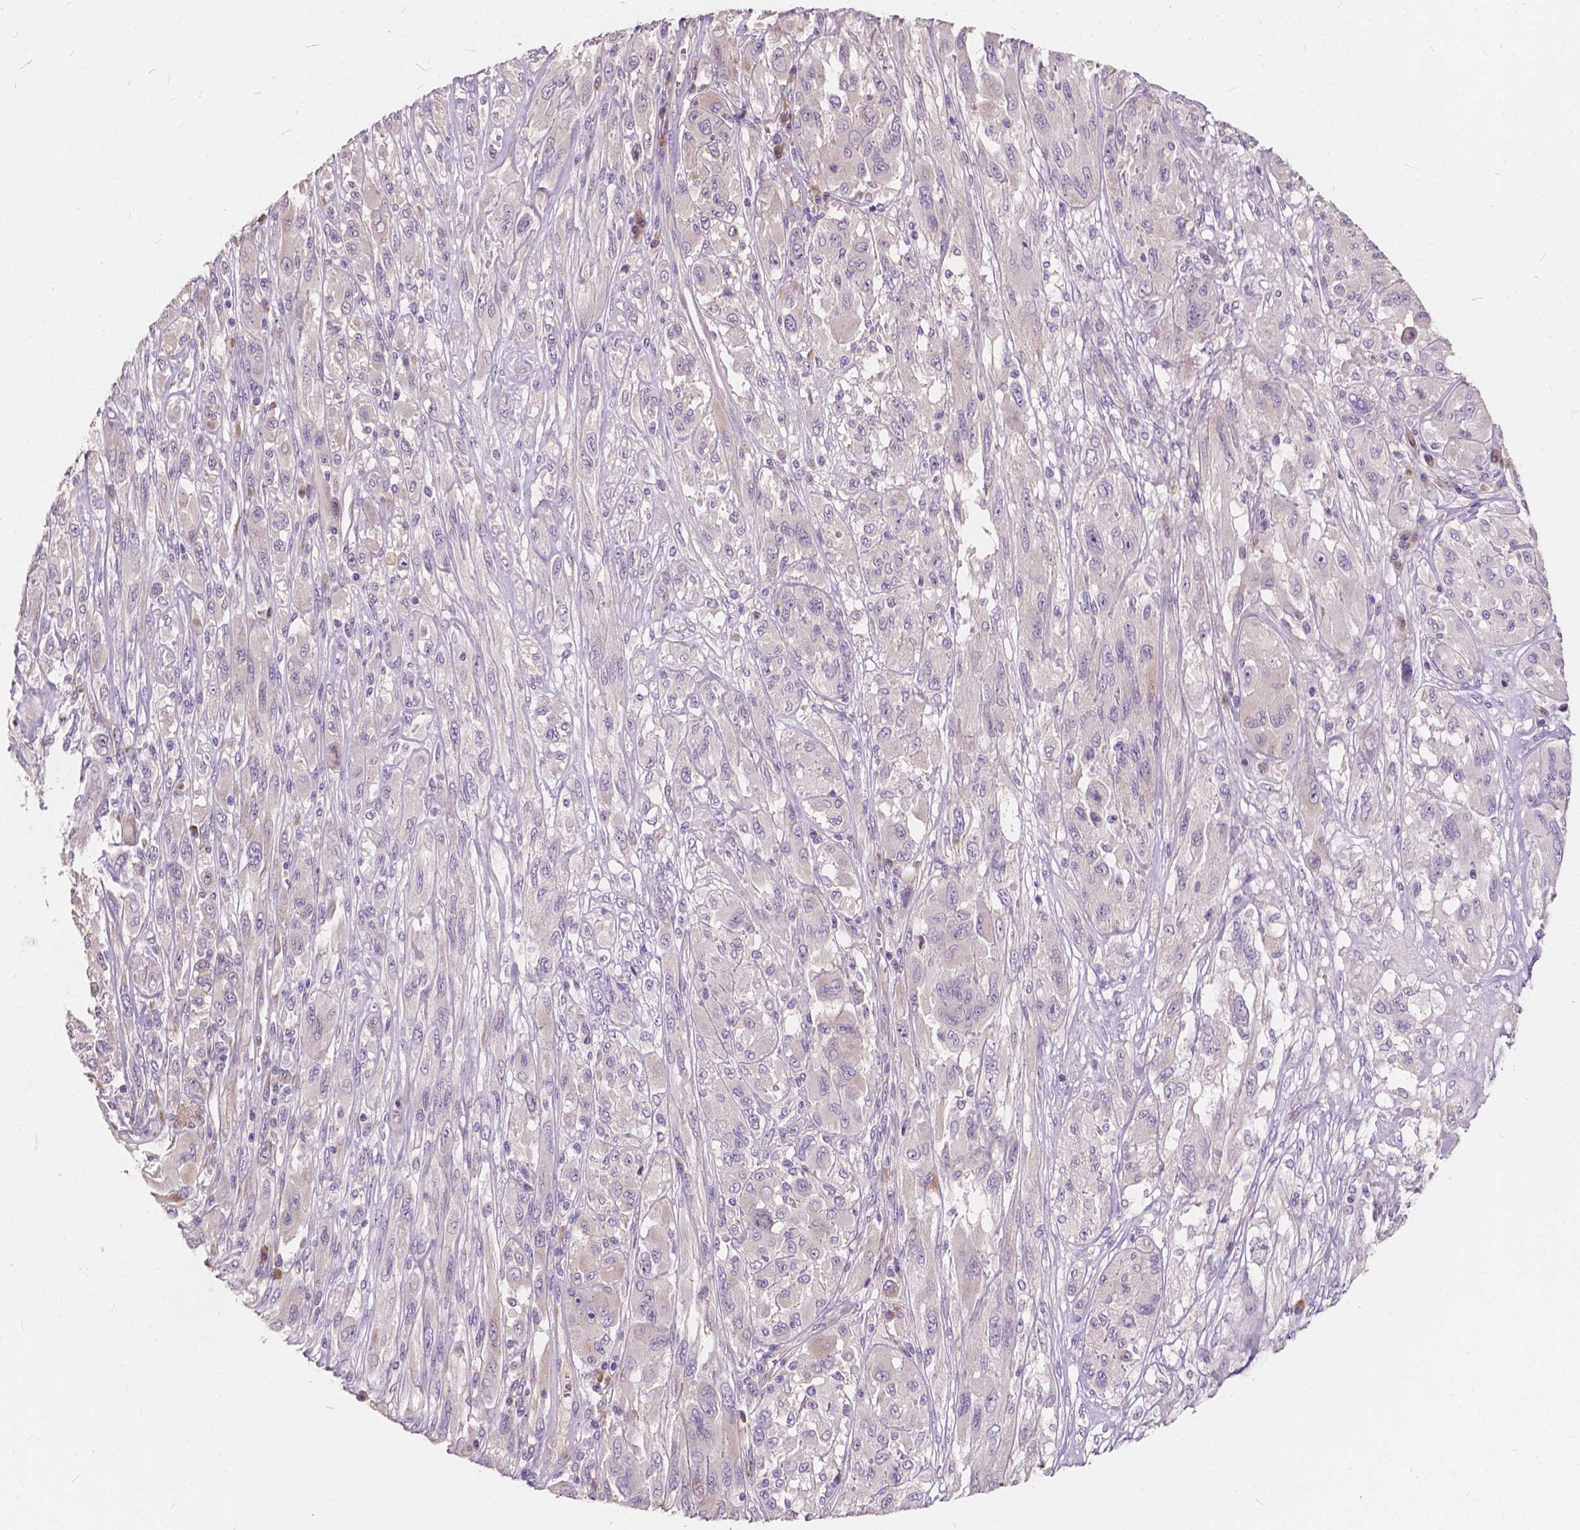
{"staining": {"intensity": "negative", "quantity": "none", "location": "none"}, "tissue": "melanoma", "cell_type": "Tumor cells", "image_type": "cancer", "snomed": [{"axis": "morphology", "description": "Malignant melanoma, NOS"}, {"axis": "topography", "description": "Skin"}], "caption": "This is a micrograph of IHC staining of melanoma, which shows no expression in tumor cells.", "gene": "SLC7A8", "patient": {"sex": "female", "age": 91}}